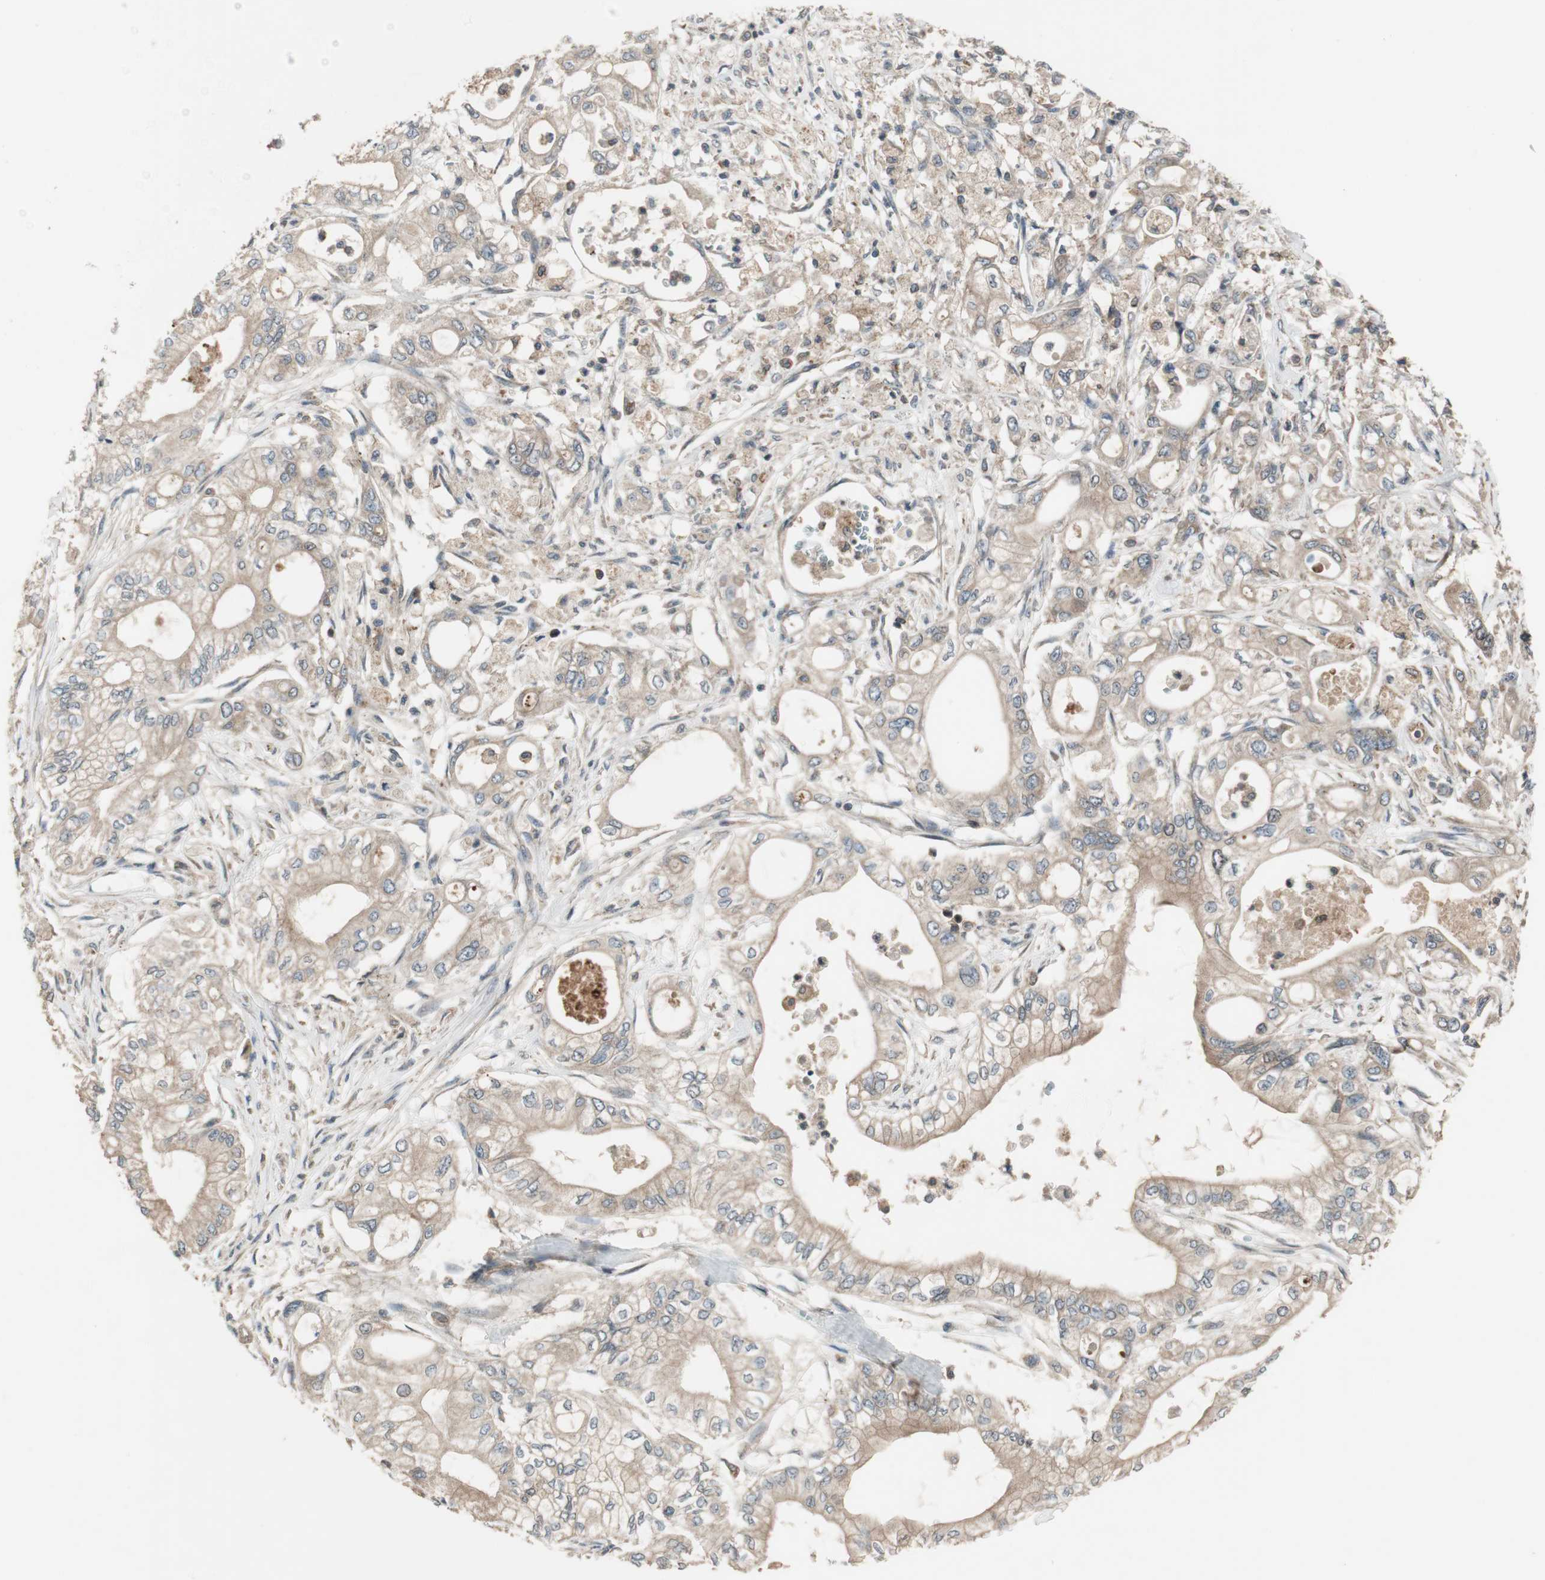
{"staining": {"intensity": "weak", "quantity": ">75%", "location": "cytoplasmic/membranous"}, "tissue": "pancreatic cancer", "cell_type": "Tumor cells", "image_type": "cancer", "snomed": [{"axis": "morphology", "description": "Adenocarcinoma, NOS"}, {"axis": "topography", "description": "Pancreas"}], "caption": "Immunohistochemical staining of human pancreatic cancer (adenocarcinoma) demonstrates low levels of weak cytoplasmic/membranous protein positivity in about >75% of tumor cells.", "gene": "ATP6AP2", "patient": {"sex": "male", "age": 79}}